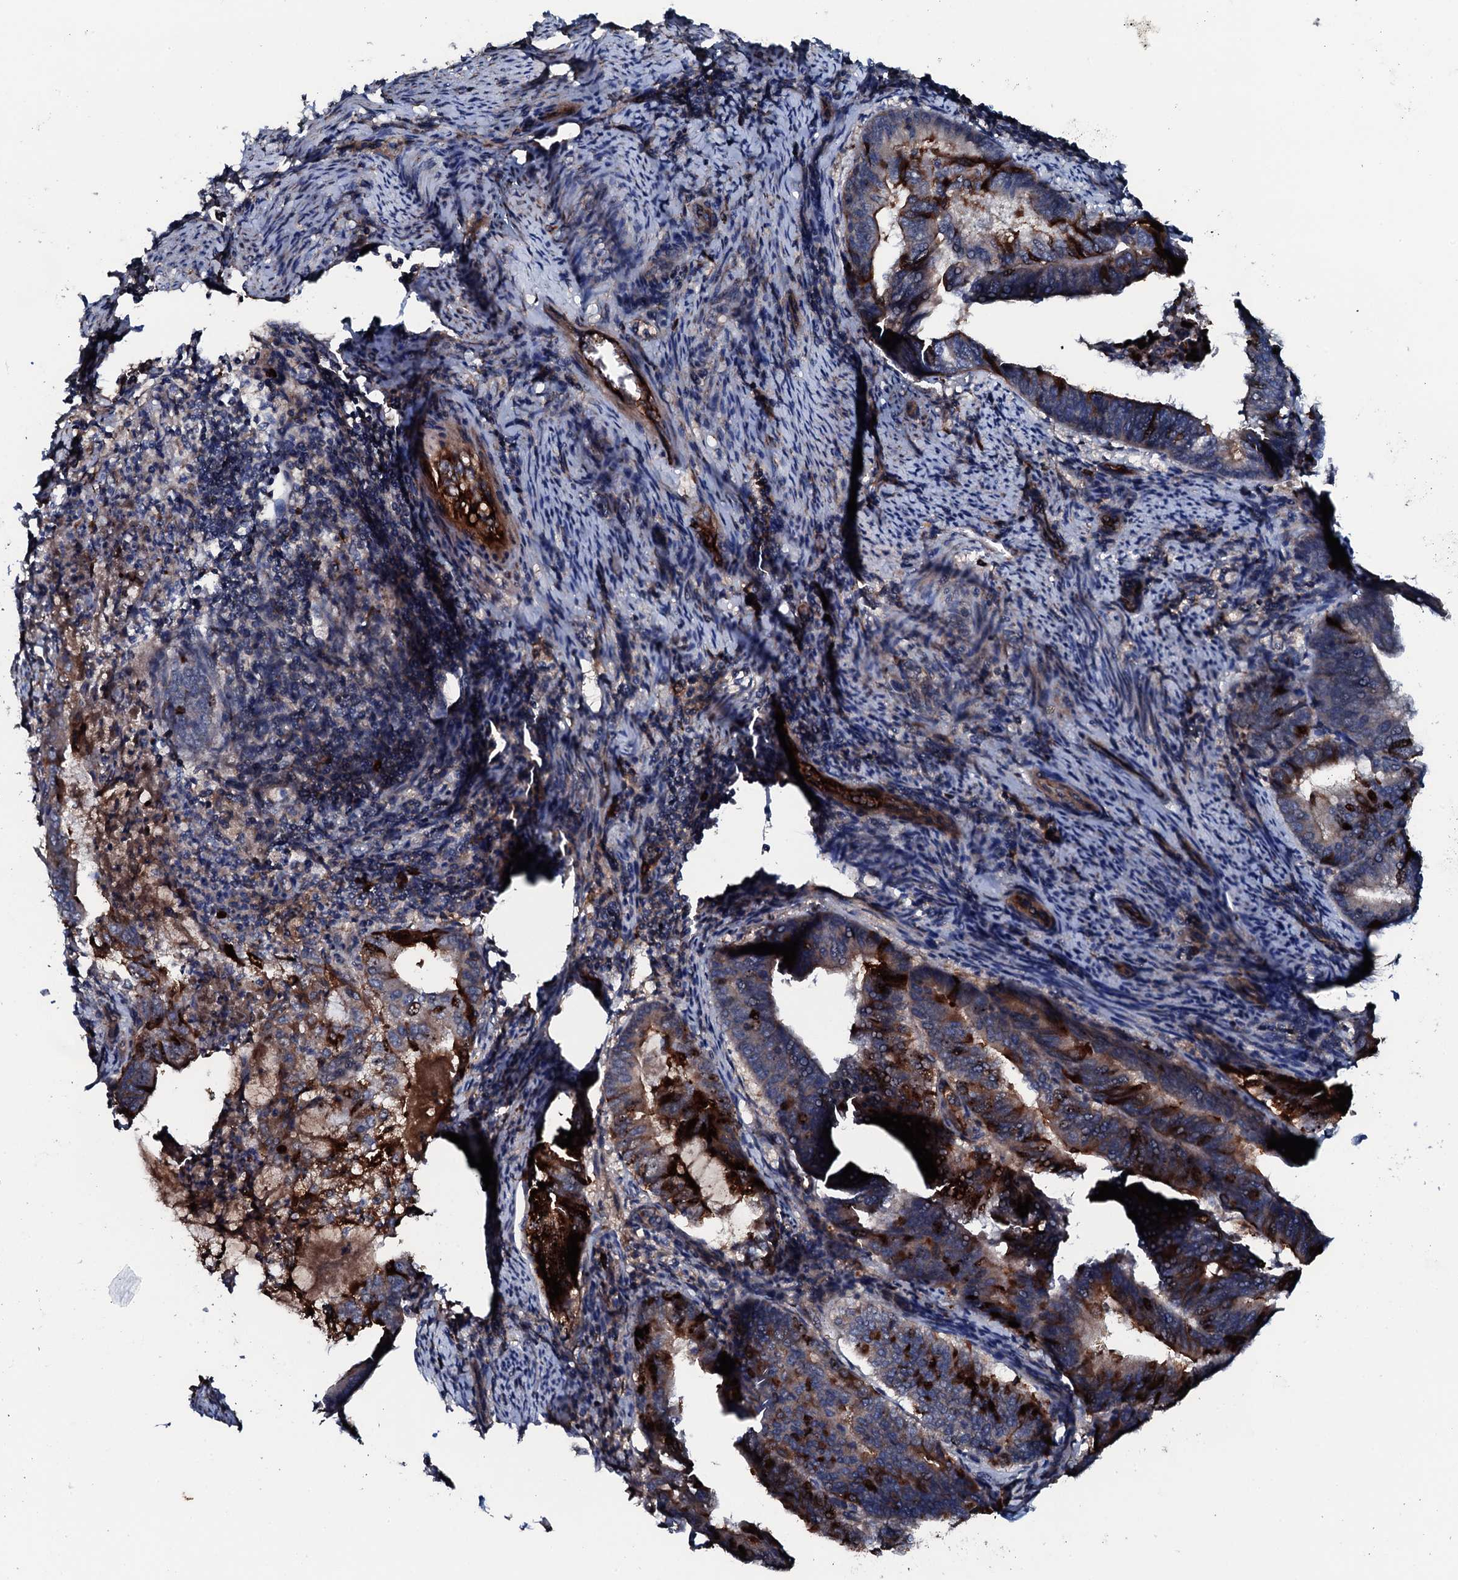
{"staining": {"intensity": "strong", "quantity": "25%-75%", "location": "cytoplasmic/membranous"}, "tissue": "endometrial cancer", "cell_type": "Tumor cells", "image_type": "cancer", "snomed": [{"axis": "morphology", "description": "Adenocarcinoma, NOS"}, {"axis": "topography", "description": "Endometrium"}], "caption": "Immunohistochemistry (IHC) (DAB (3,3'-diaminobenzidine)) staining of endometrial cancer demonstrates strong cytoplasmic/membranous protein expression in about 25%-75% of tumor cells. (DAB IHC with brightfield microscopy, high magnification).", "gene": "NEK1", "patient": {"sex": "female", "age": 80}}